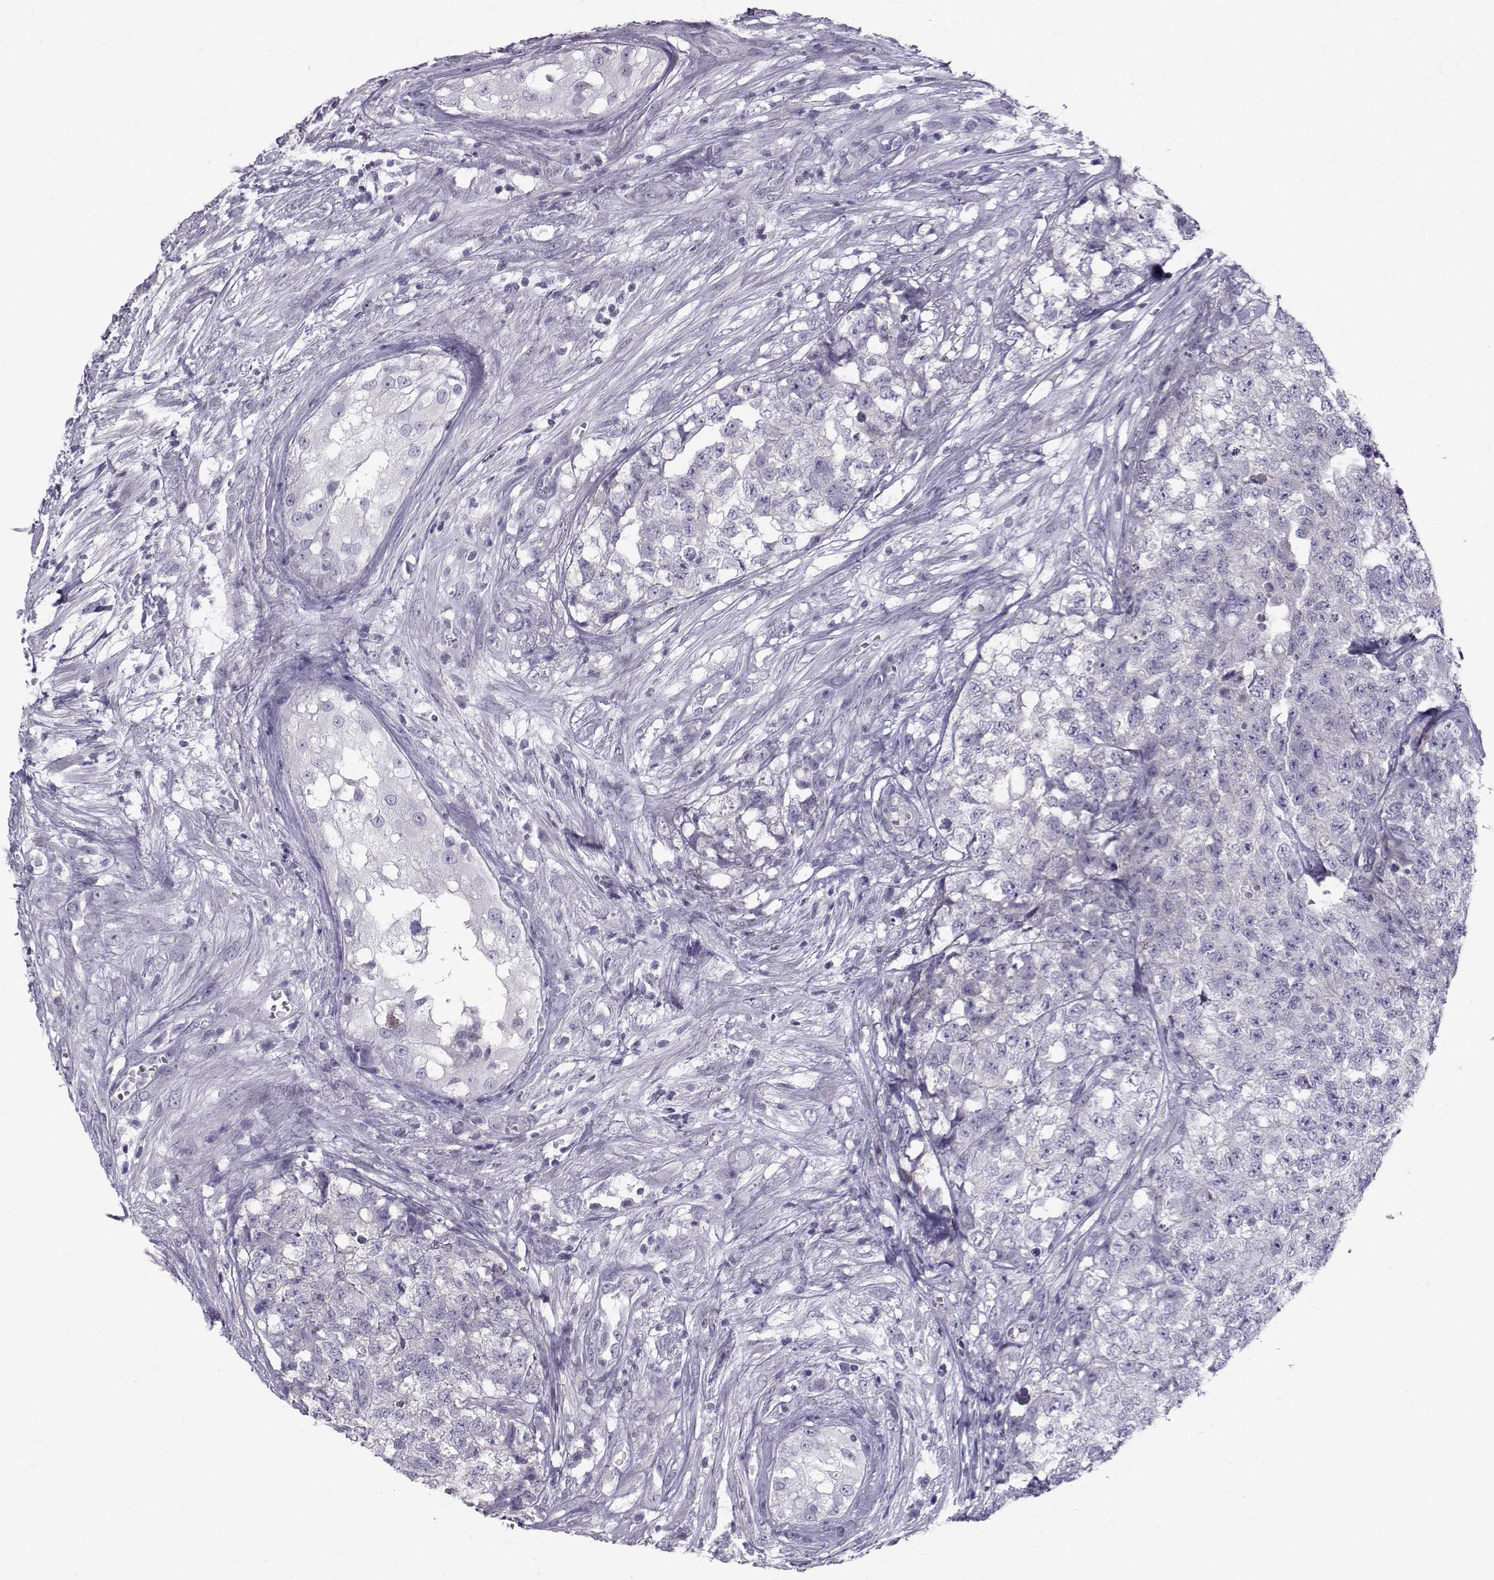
{"staining": {"intensity": "negative", "quantity": "none", "location": "none"}, "tissue": "testis cancer", "cell_type": "Tumor cells", "image_type": "cancer", "snomed": [{"axis": "morphology", "description": "Seminoma, NOS"}, {"axis": "morphology", "description": "Carcinoma, Embryonal, NOS"}, {"axis": "topography", "description": "Testis"}], "caption": "IHC photomicrograph of human testis seminoma stained for a protein (brown), which reveals no positivity in tumor cells. Brightfield microscopy of immunohistochemistry stained with DAB (3,3'-diaminobenzidine) (brown) and hematoxylin (blue), captured at high magnification.", "gene": "DMRT3", "patient": {"sex": "male", "age": 22}}